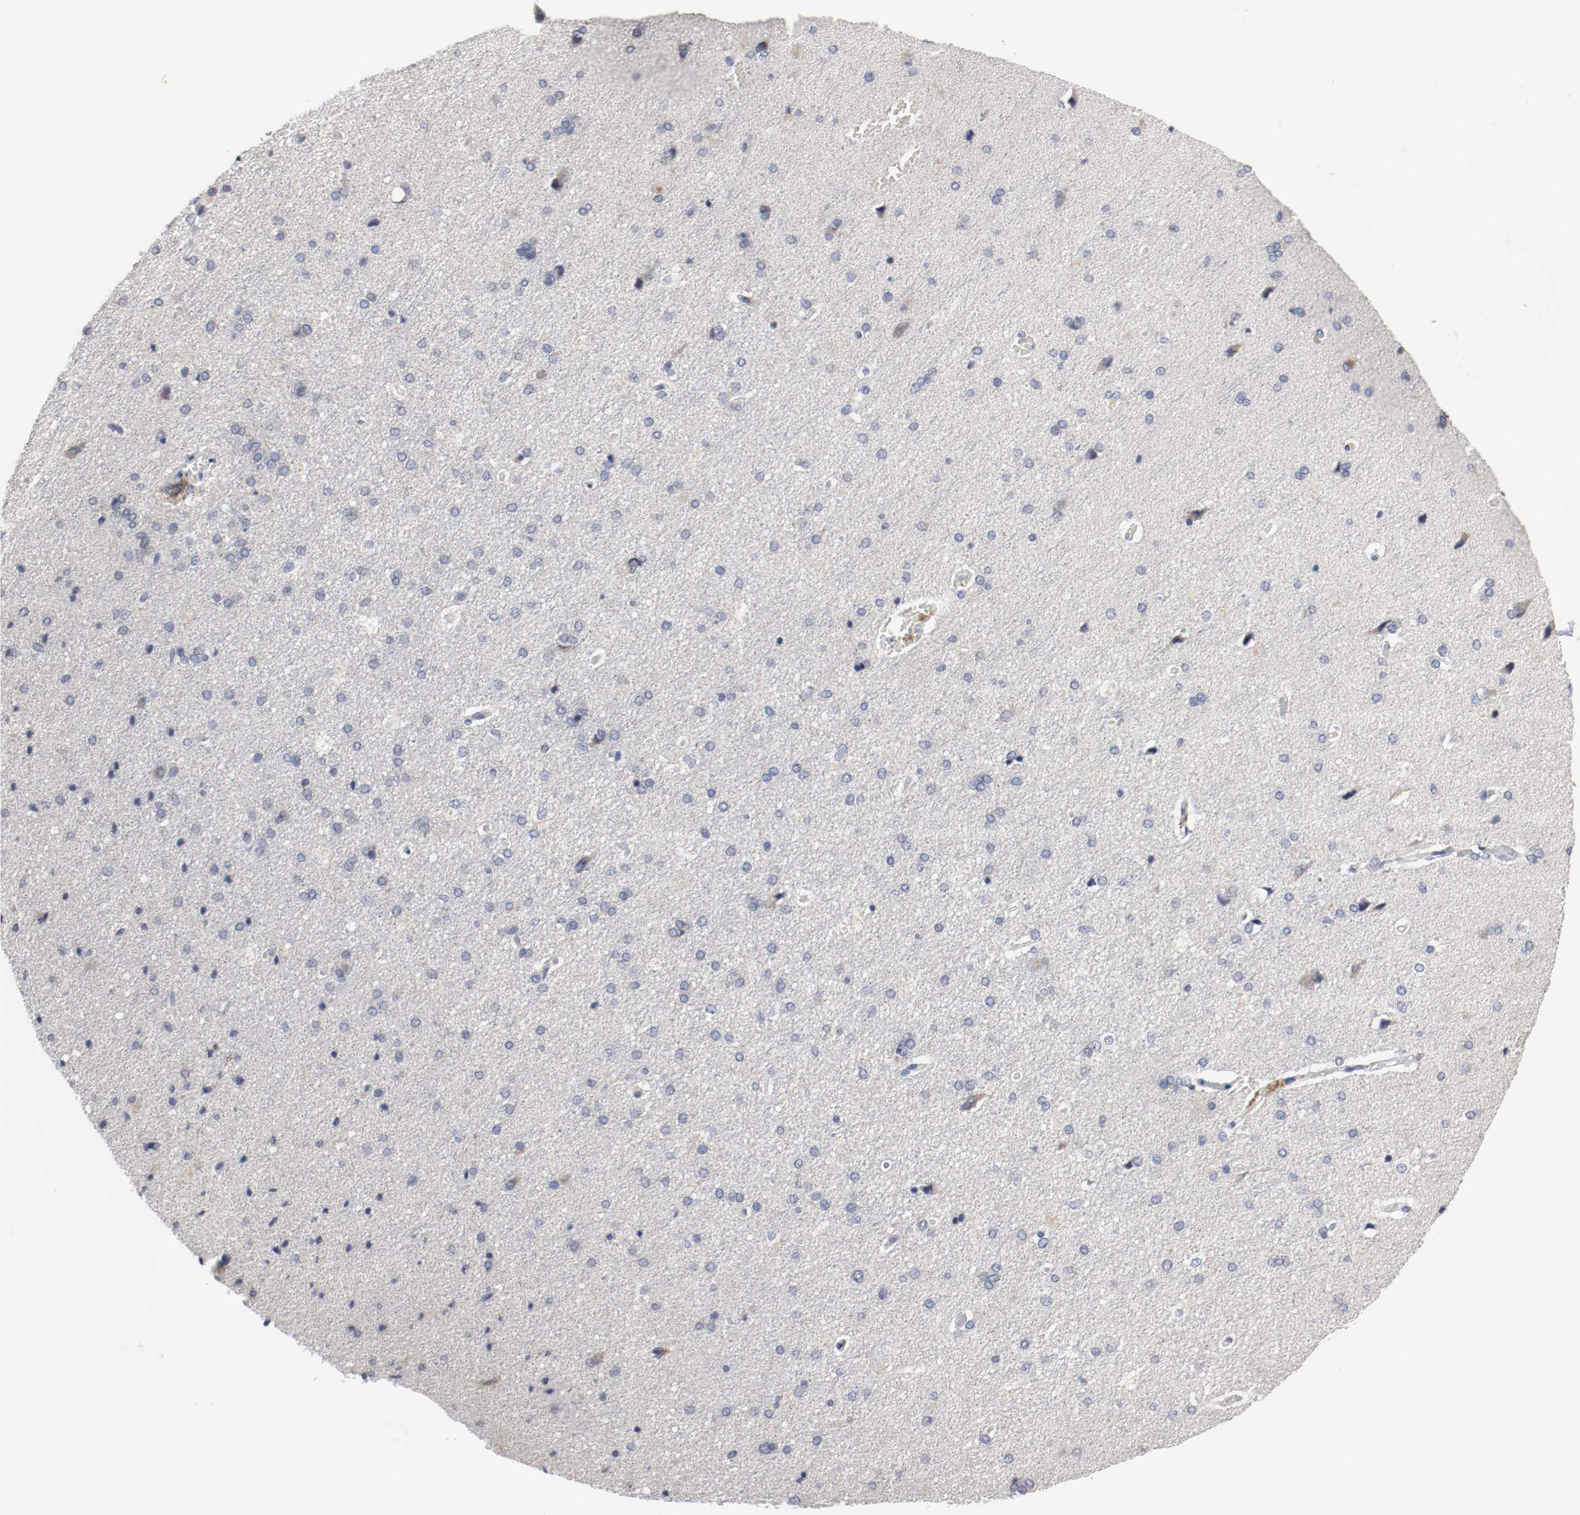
{"staining": {"intensity": "negative", "quantity": "none", "location": "none"}, "tissue": "cerebral cortex", "cell_type": "Endothelial cells", "image_type": "normal", "snomed": [{"axis": "morphology", "description": "Normal tissue, NOS"}, {"axis": "topography", "description": "Cerebral cortex"}], "caption": "An IHC micrograph of normal cerebral cortex is shown. There is no staining in endothelial cells of cerebral cortex. (Immunohistochemistry, brightfield microscopy, high magnification).", "gene": "MCM6", "patient": {"sex": "male", "age": 62}}